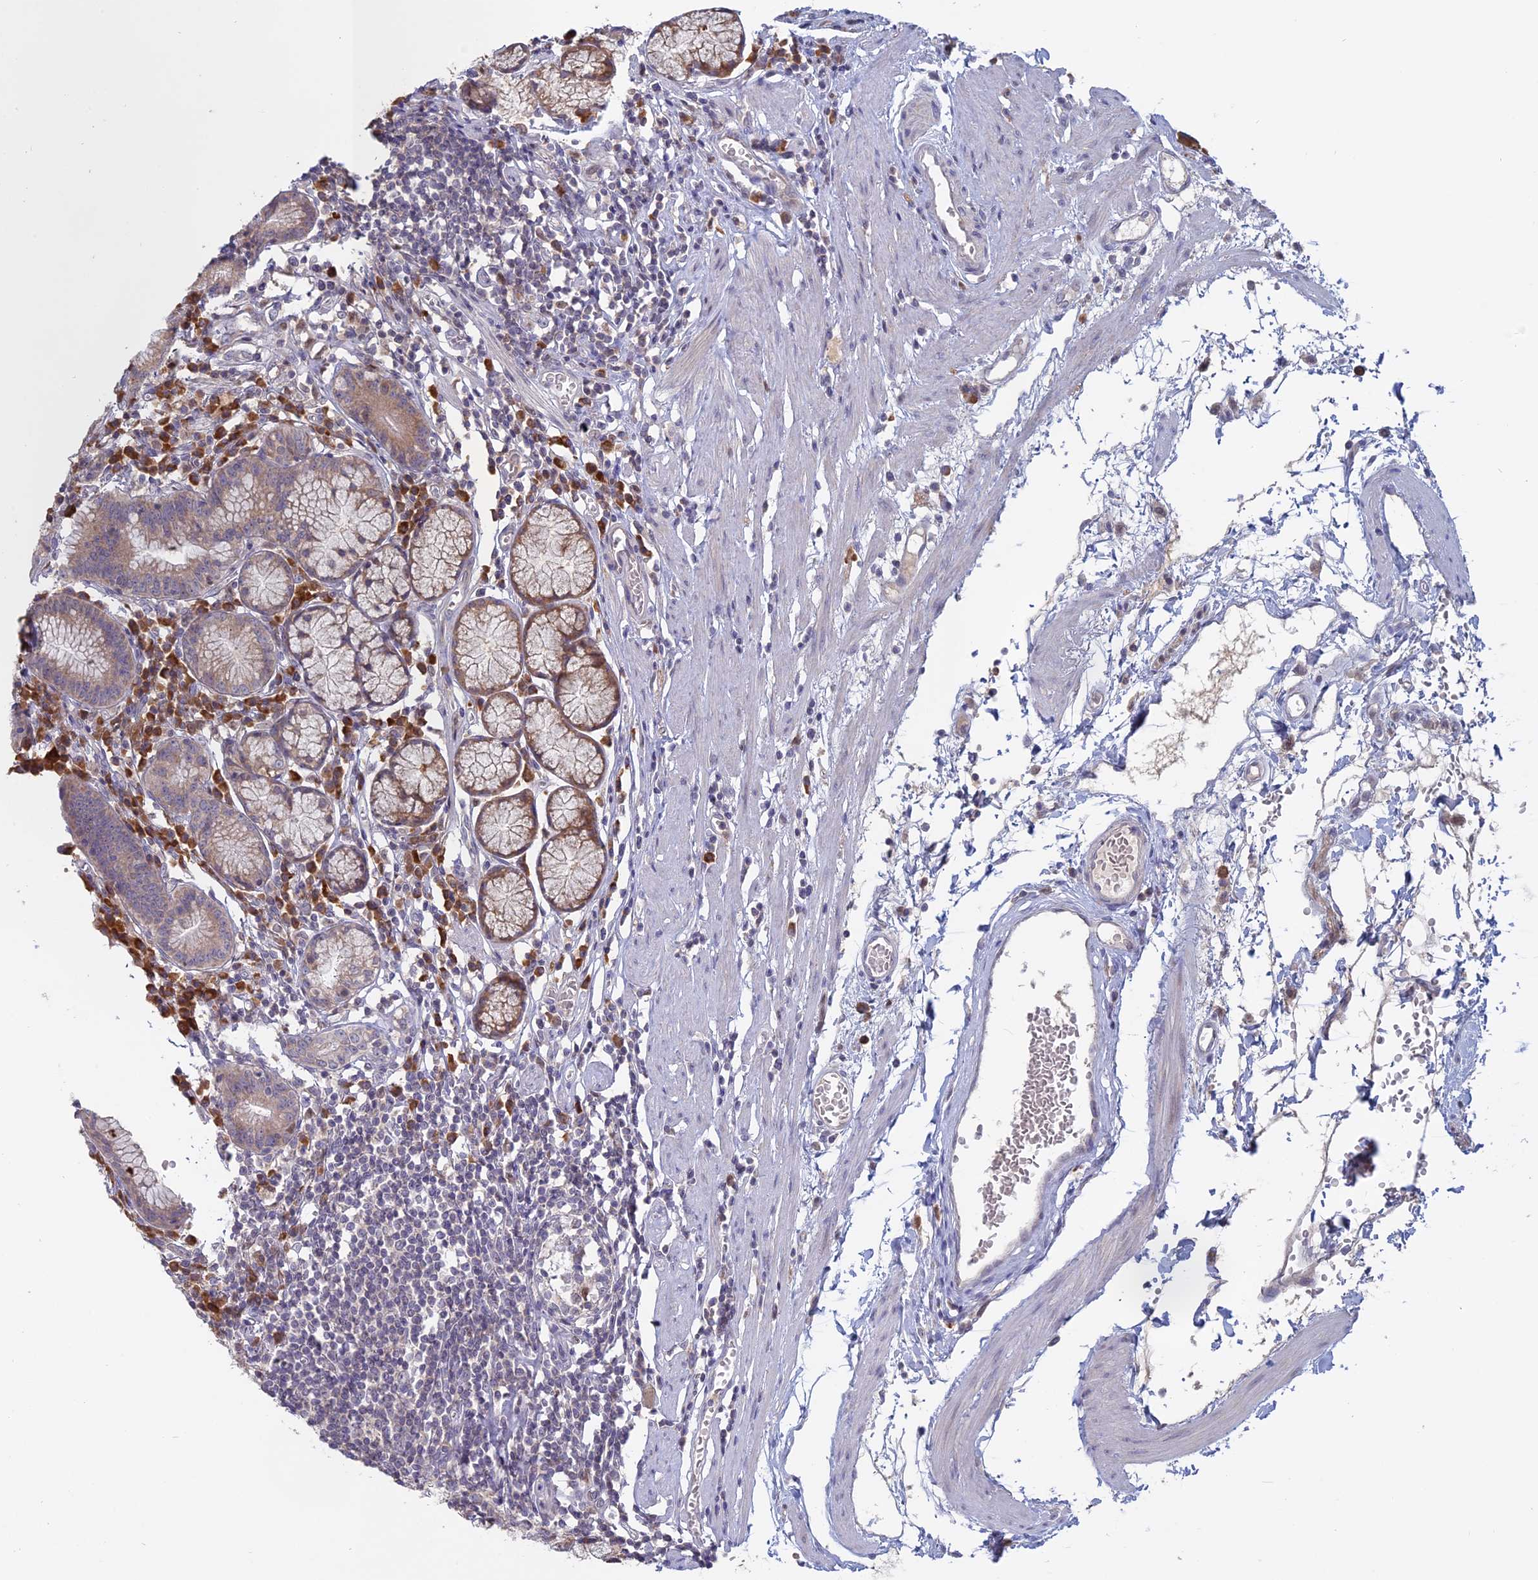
{"staining": {"intensity": "strong", "quantity": "25%-75%", "location": "cytoplasmic/membranous"}, "tissue": "stomach", "cell_type": "Glandular cells", "image_type": "normal", "snomed": [{"axis": "morphology", "description": "Normal tissue, NOS"}, {"axis": "topography", "description": "Stomach"}], "caption": "Approximately 25%-75% of glandular cells in benign human stomach demonstrate strong cytoplasmic/membranous protein positivity as visualized by brown immunohistochemical staining.", "gene": "TMEM208", "patient": {"sex": "male", "age": 55}}